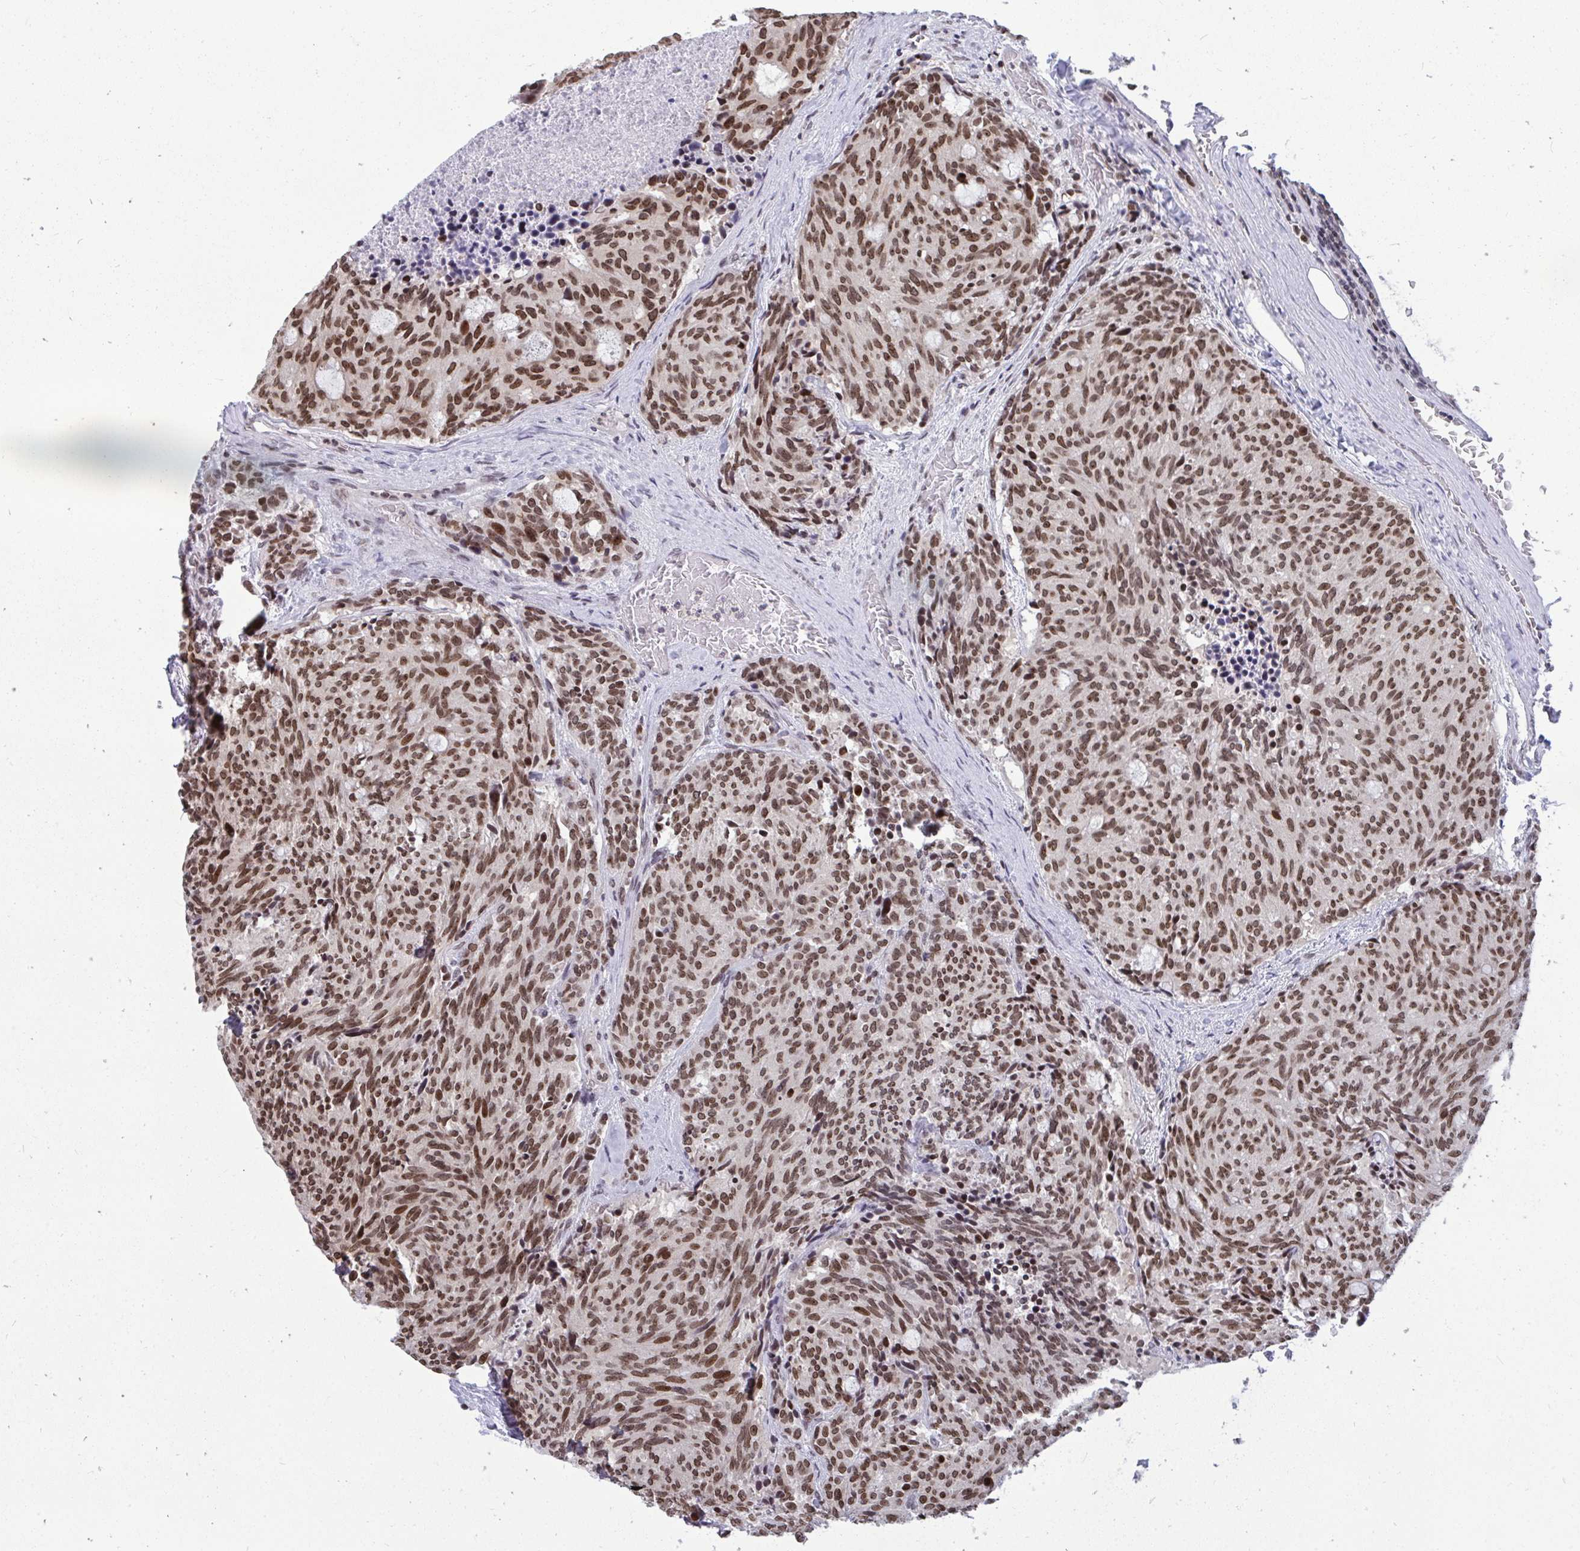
{"staining": {"intensity": "moderate", "quantity": ">75%", "location": "nuclear"}, "tissue": "carcinoid", "cell_type": "Tumor cells", "image_type": "cancer", "snomed": [{"axis": "morphology", "description": "Carcinoid, malignant, NOS"}, {"axis": "topography", "description": "Pancreas"}], "caption": "IHC histopathology image of human carcinoid stained for a protein (brown), which demonstrates medium levels of moderate nuclear staining in about >75% of tumor cells.", "gene": "JPT1", "patient": {"sex": "female", "age": 54}}